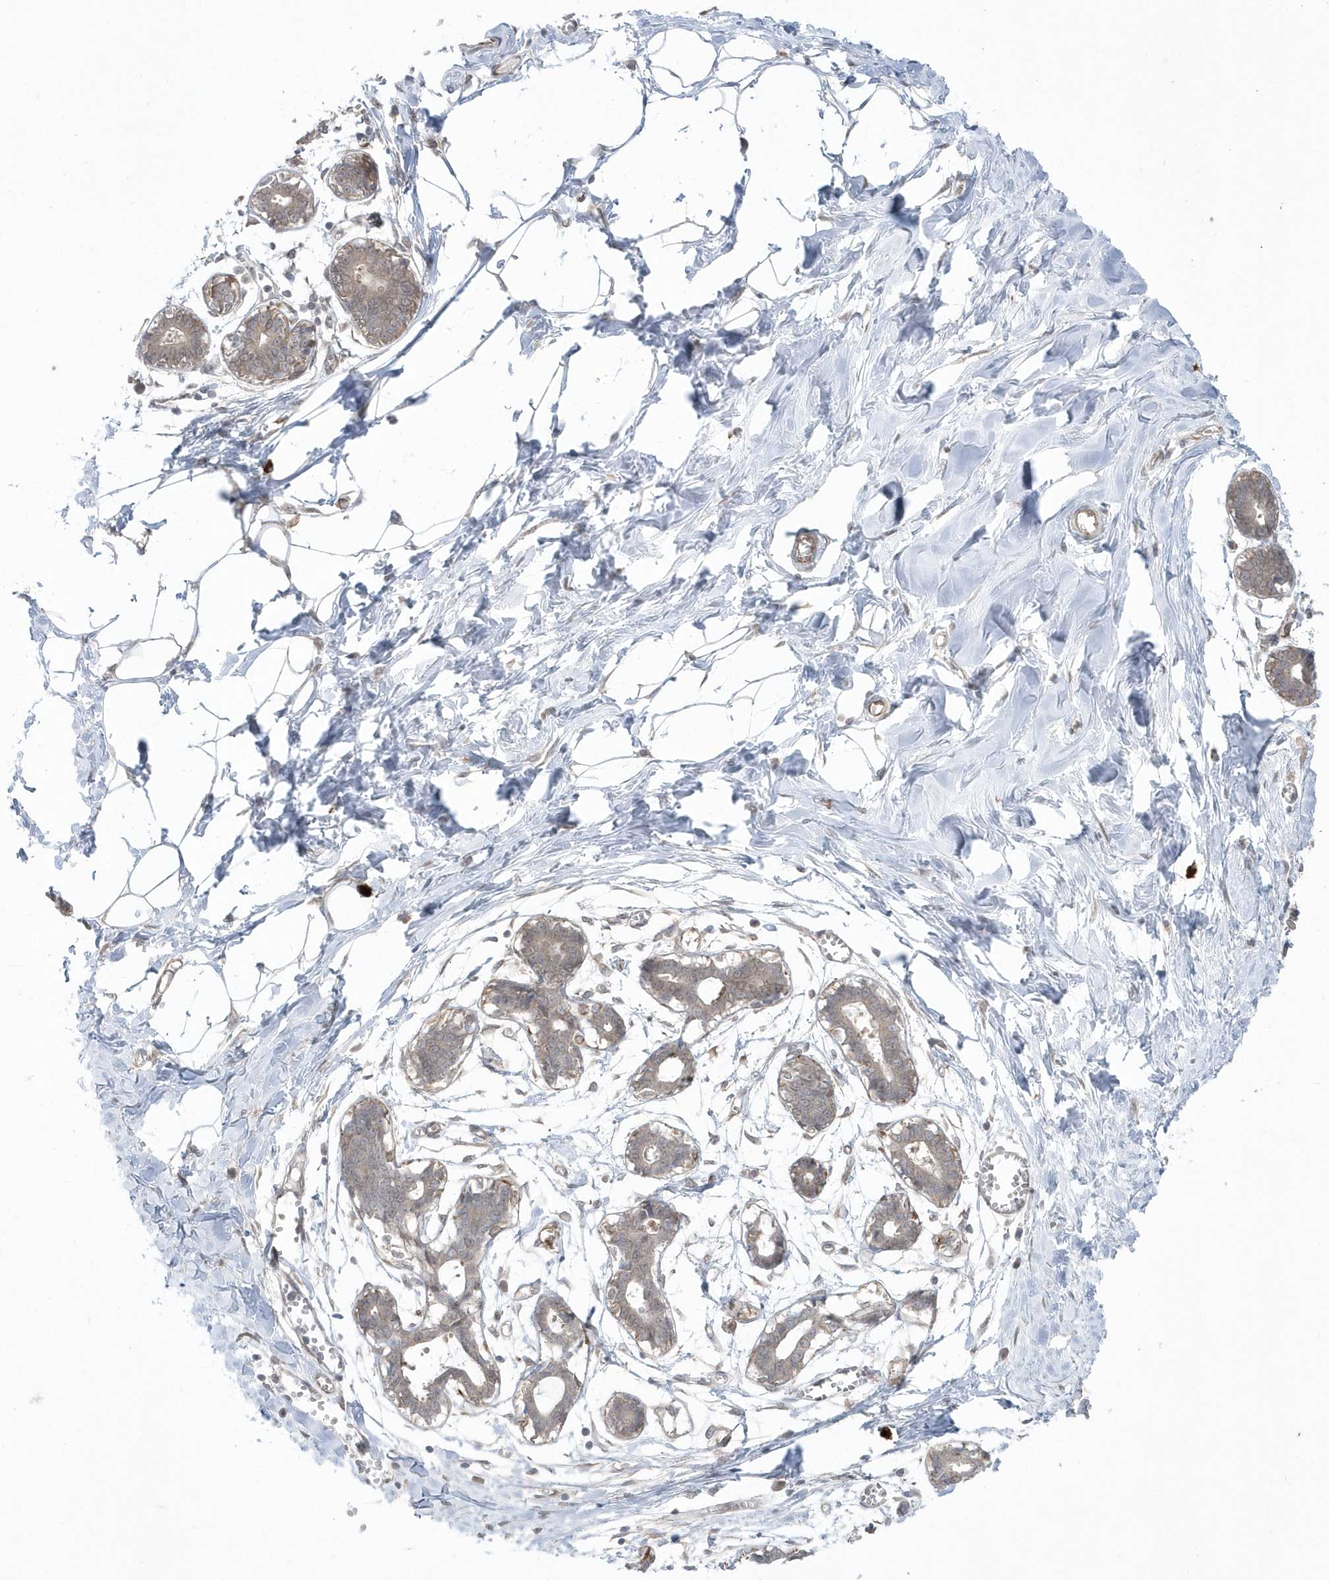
{"staining": {"intensity": "weak", "quantity": "25%-75%", "location": "cytoplasmic/membranous"}, "tissue": "breast", "cell_type": "Adipocytes", "image_type": "normal", "snomed": [{"axis": "morphology", "description": "Normal tissue, NOS"}, {"axis": "topography", "description": "Breast"}], "caption": "Breast stained with a brown dye displays weak cytoplasmic/membranous positive expression in approximately 25%-75% of adipocytes.", "gene": "DHX57", "patient": {"sex": "female", "age": 27}}